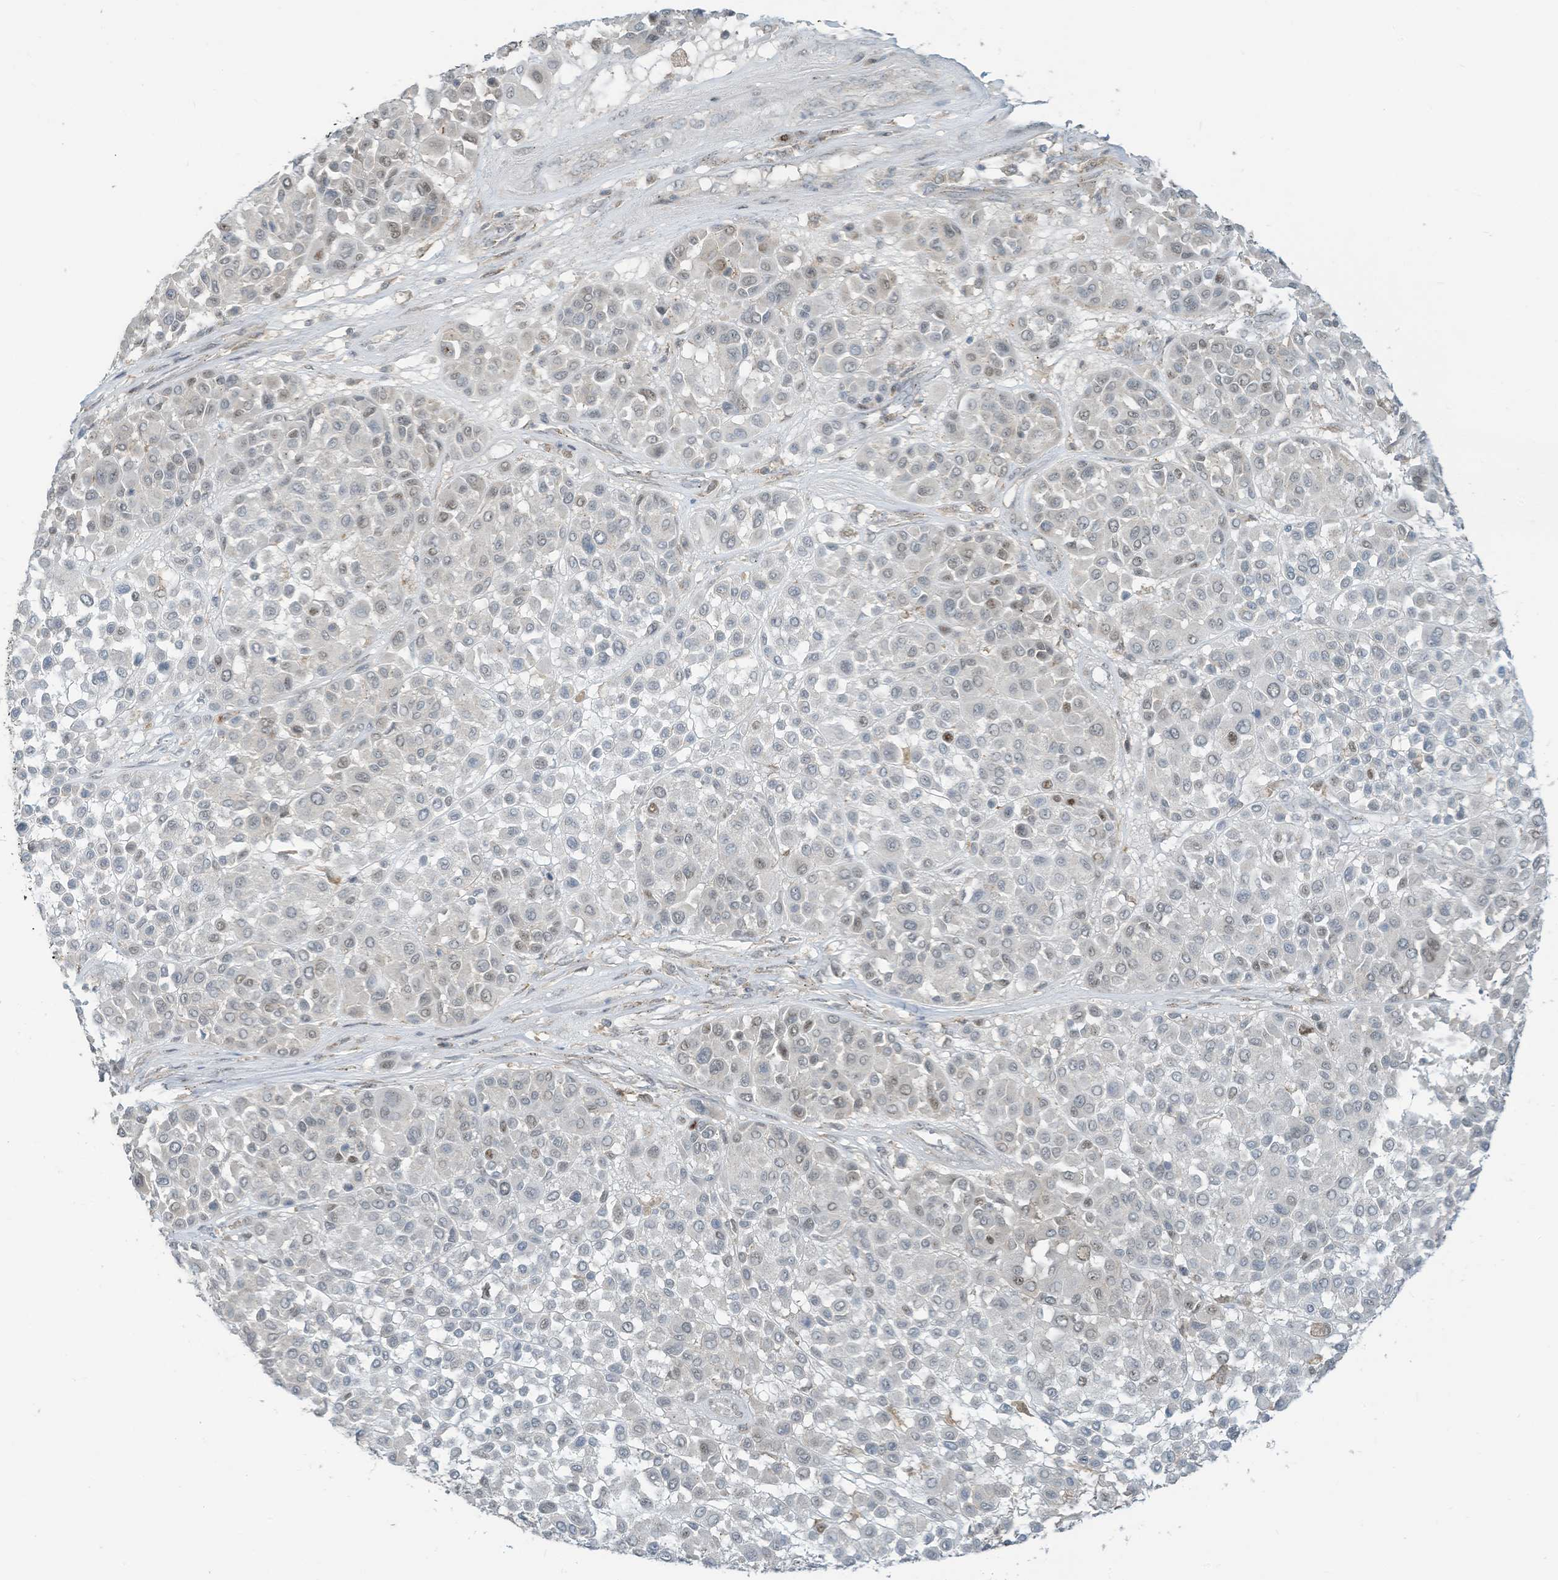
{"staining": {"intensity": "negative", "quantity": "none", "location": "none"}, "tissue": "melanoma", "cell_type": "Tumor cells", "image_type": "cancer", "snomed": [{"axis": "morphology", "description": "Malignant melanoma, Metastatic site"}, {"axis": "topography", "description": "Soft tissue"}], "caption": "There is no significant expression in tumor cells of melanoma. Brightfield microscopy of immunohistochemistry stained with DAB (3,3'-diaminobenzidine) (brown) and hematoxylin (blue), captured at high magnification.", "gene": "PARVG", "patient": {"sex": "male", "age": 41}}